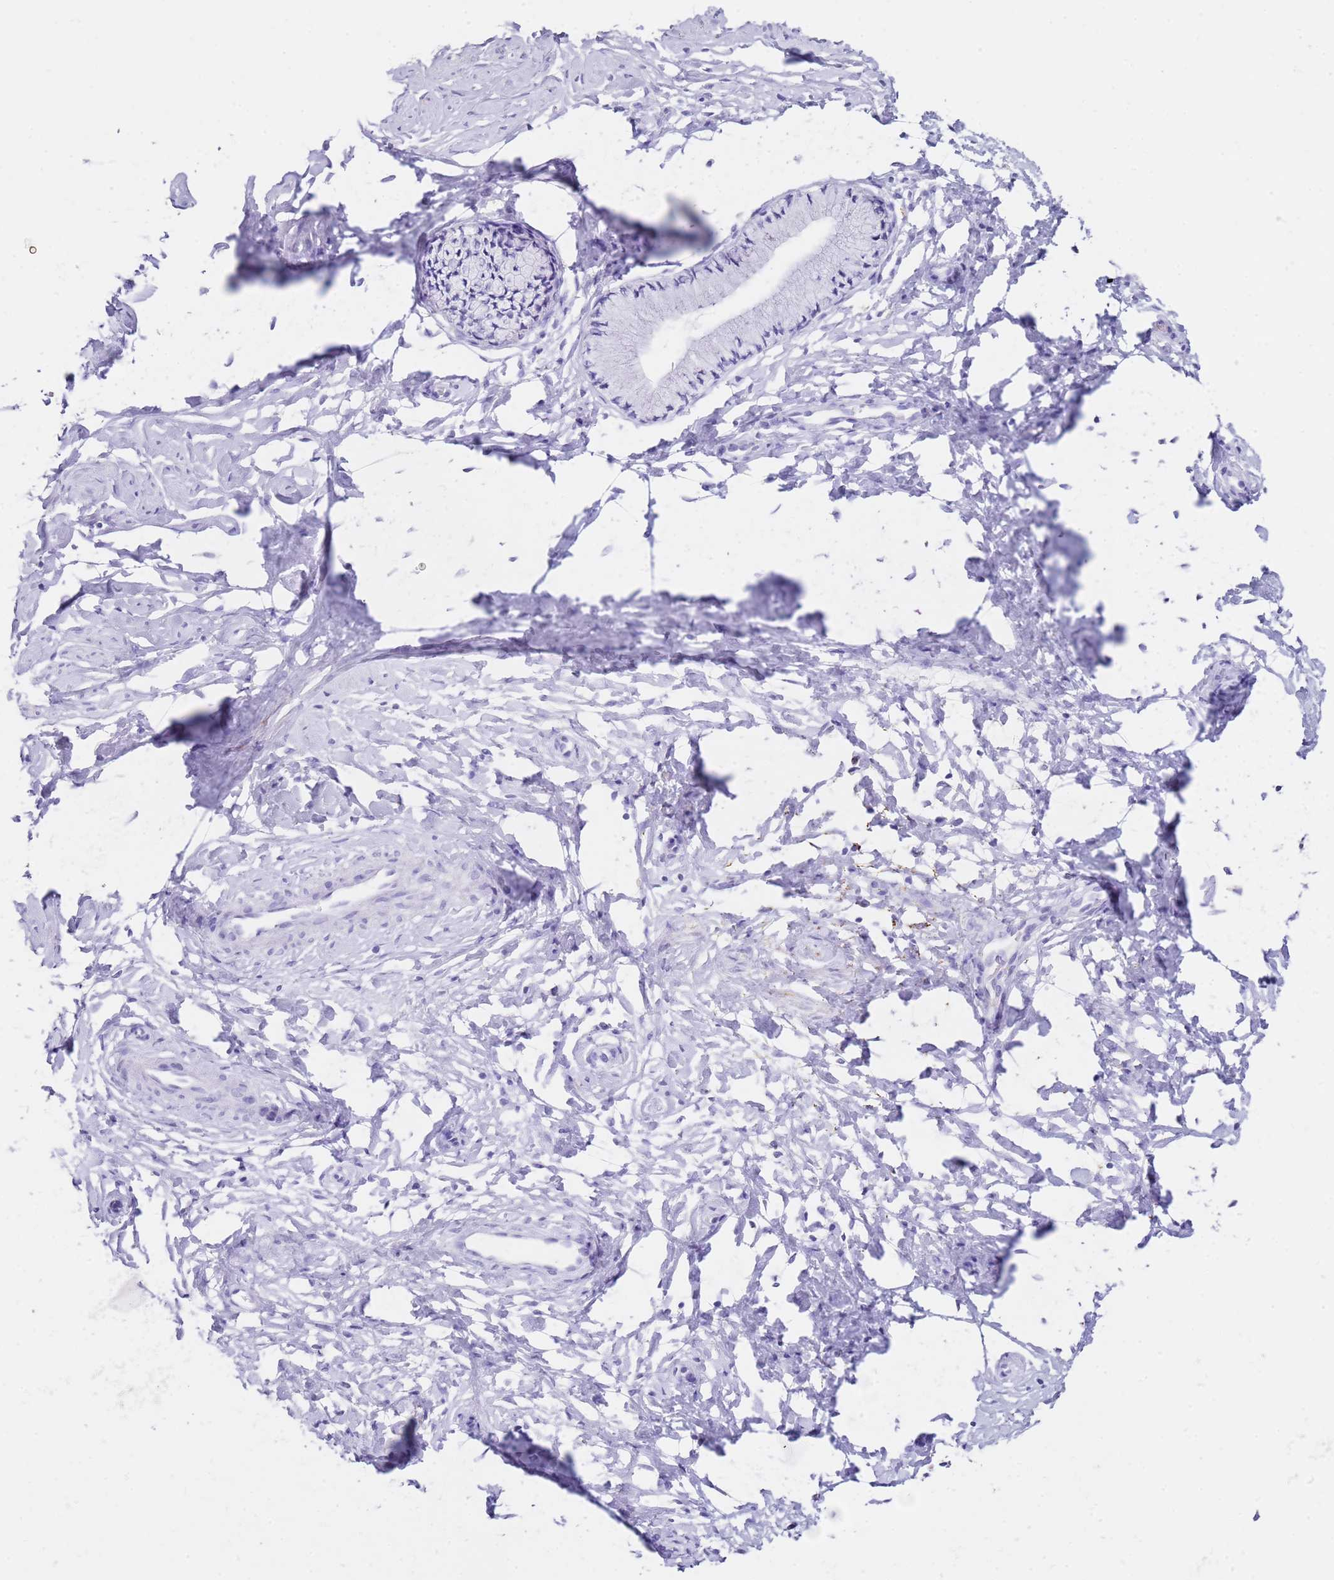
{"staining": {"intensity": "negative", "quantity": "none", "location": "none"}, "tissue": "cervix", "cell_type": "Glandular cells", "image_type": "normal", "snomed": [{"axis": "morphology", "description": "Normal tissue, NOS"}, {"axis": "topography", "description": "Cervix"}], "caption": "This is an immunohistochemistry histopathology image of unremarkable human cervix. There is no staining in glandular cells.", "gene": "PTBP2", "patient": {"sex": "female", "age": 33}}